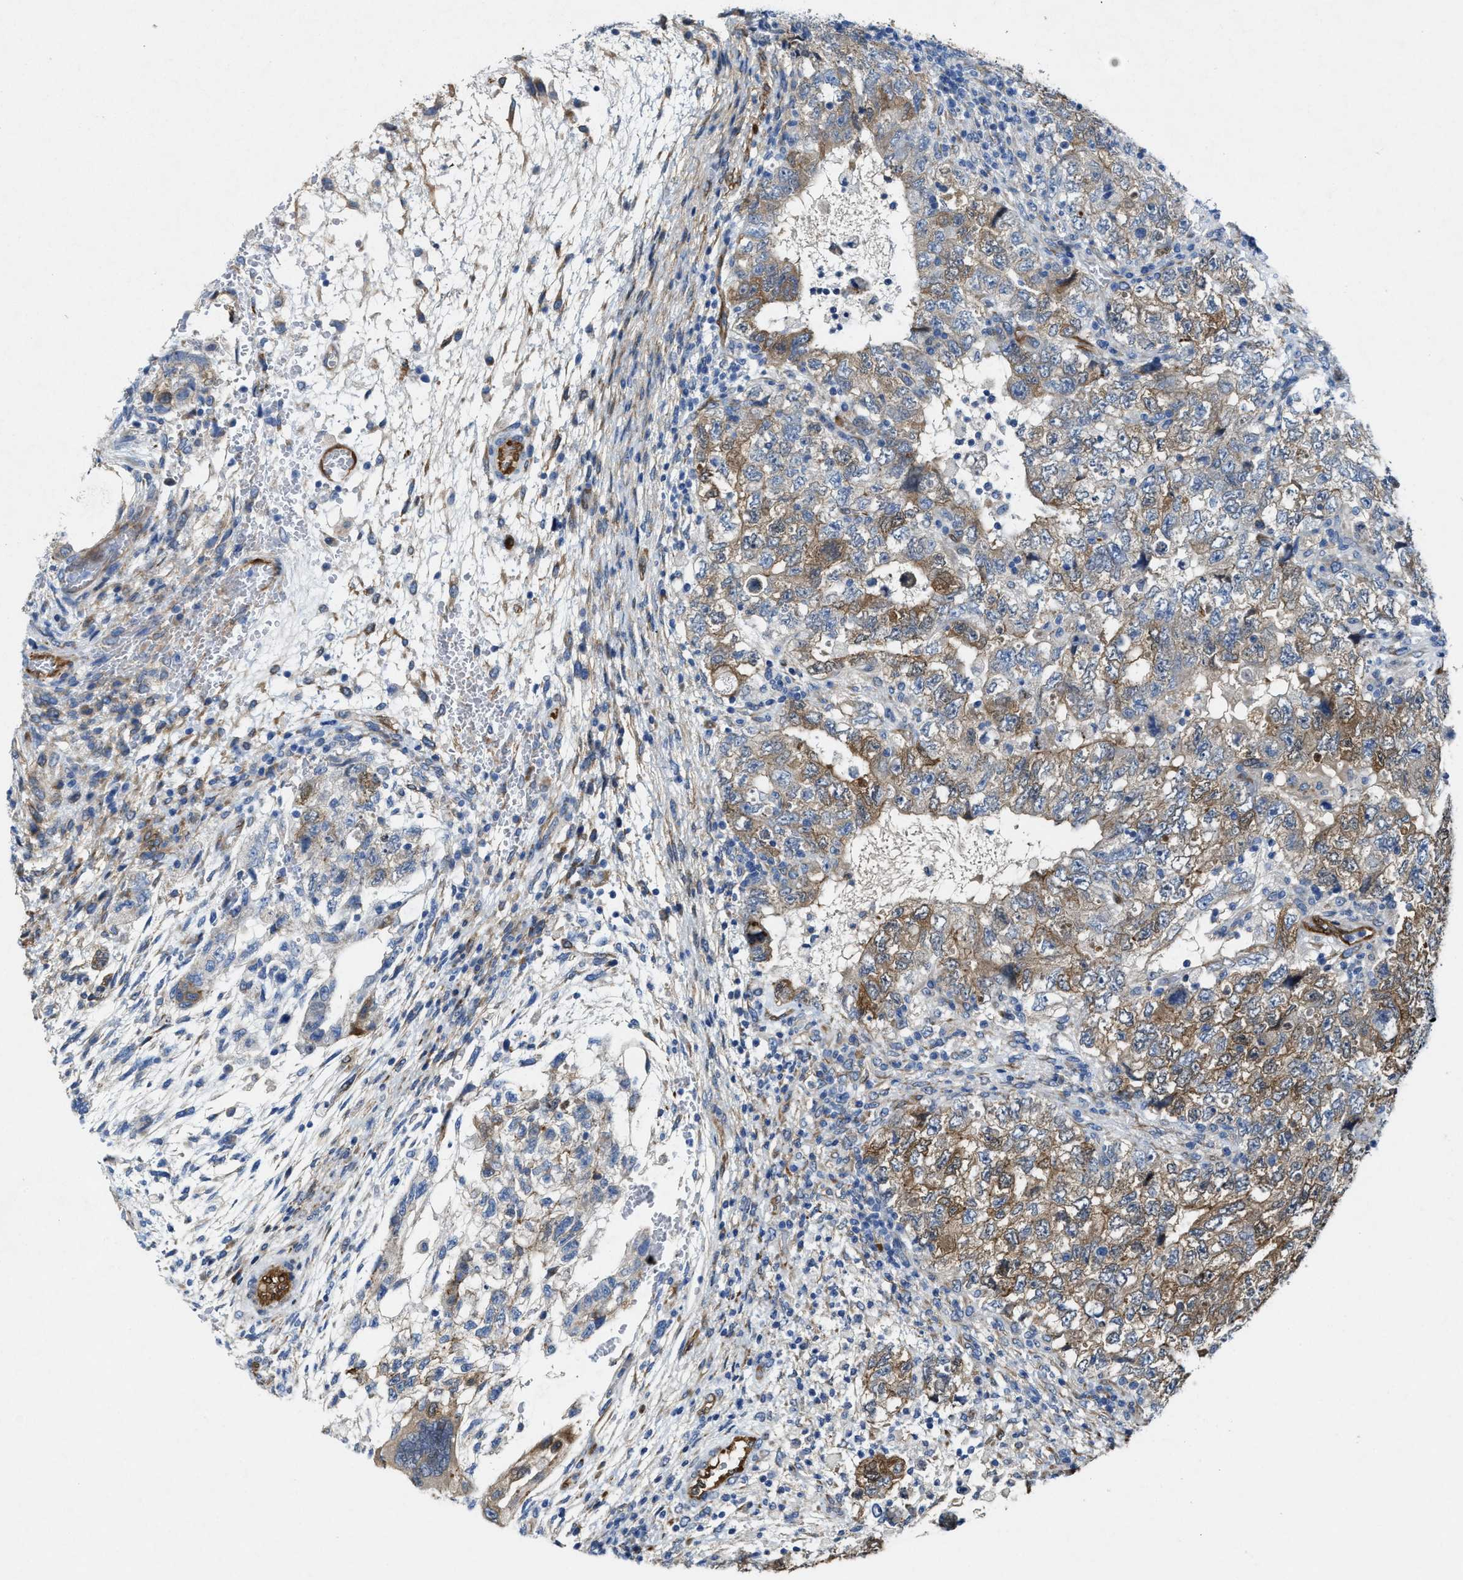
{"staining": {"intensity": "weak", "quantity": "25%-75%", "location": "cytoplasmic/membranous"}, "tissue": "testis cancer", "cell_type": "Tumor cells", "image_type": "cancer", "snomed": [{"axis": "morphology", "description": "Carcinoma, Embryonal, NOS"}, {"axis": "topography", "description": "Testis"}], "caption": "Tumor cells exhibit low levels of weak cytoplasmic/membranous expression in about 25%-75% of cells in human embryonal carcinoma (testis). The protein of interest is shown in brown color, while the nuclei are stained blue.", "gene": "ASS1", "patient": {"sex": "male", "age": 36}}